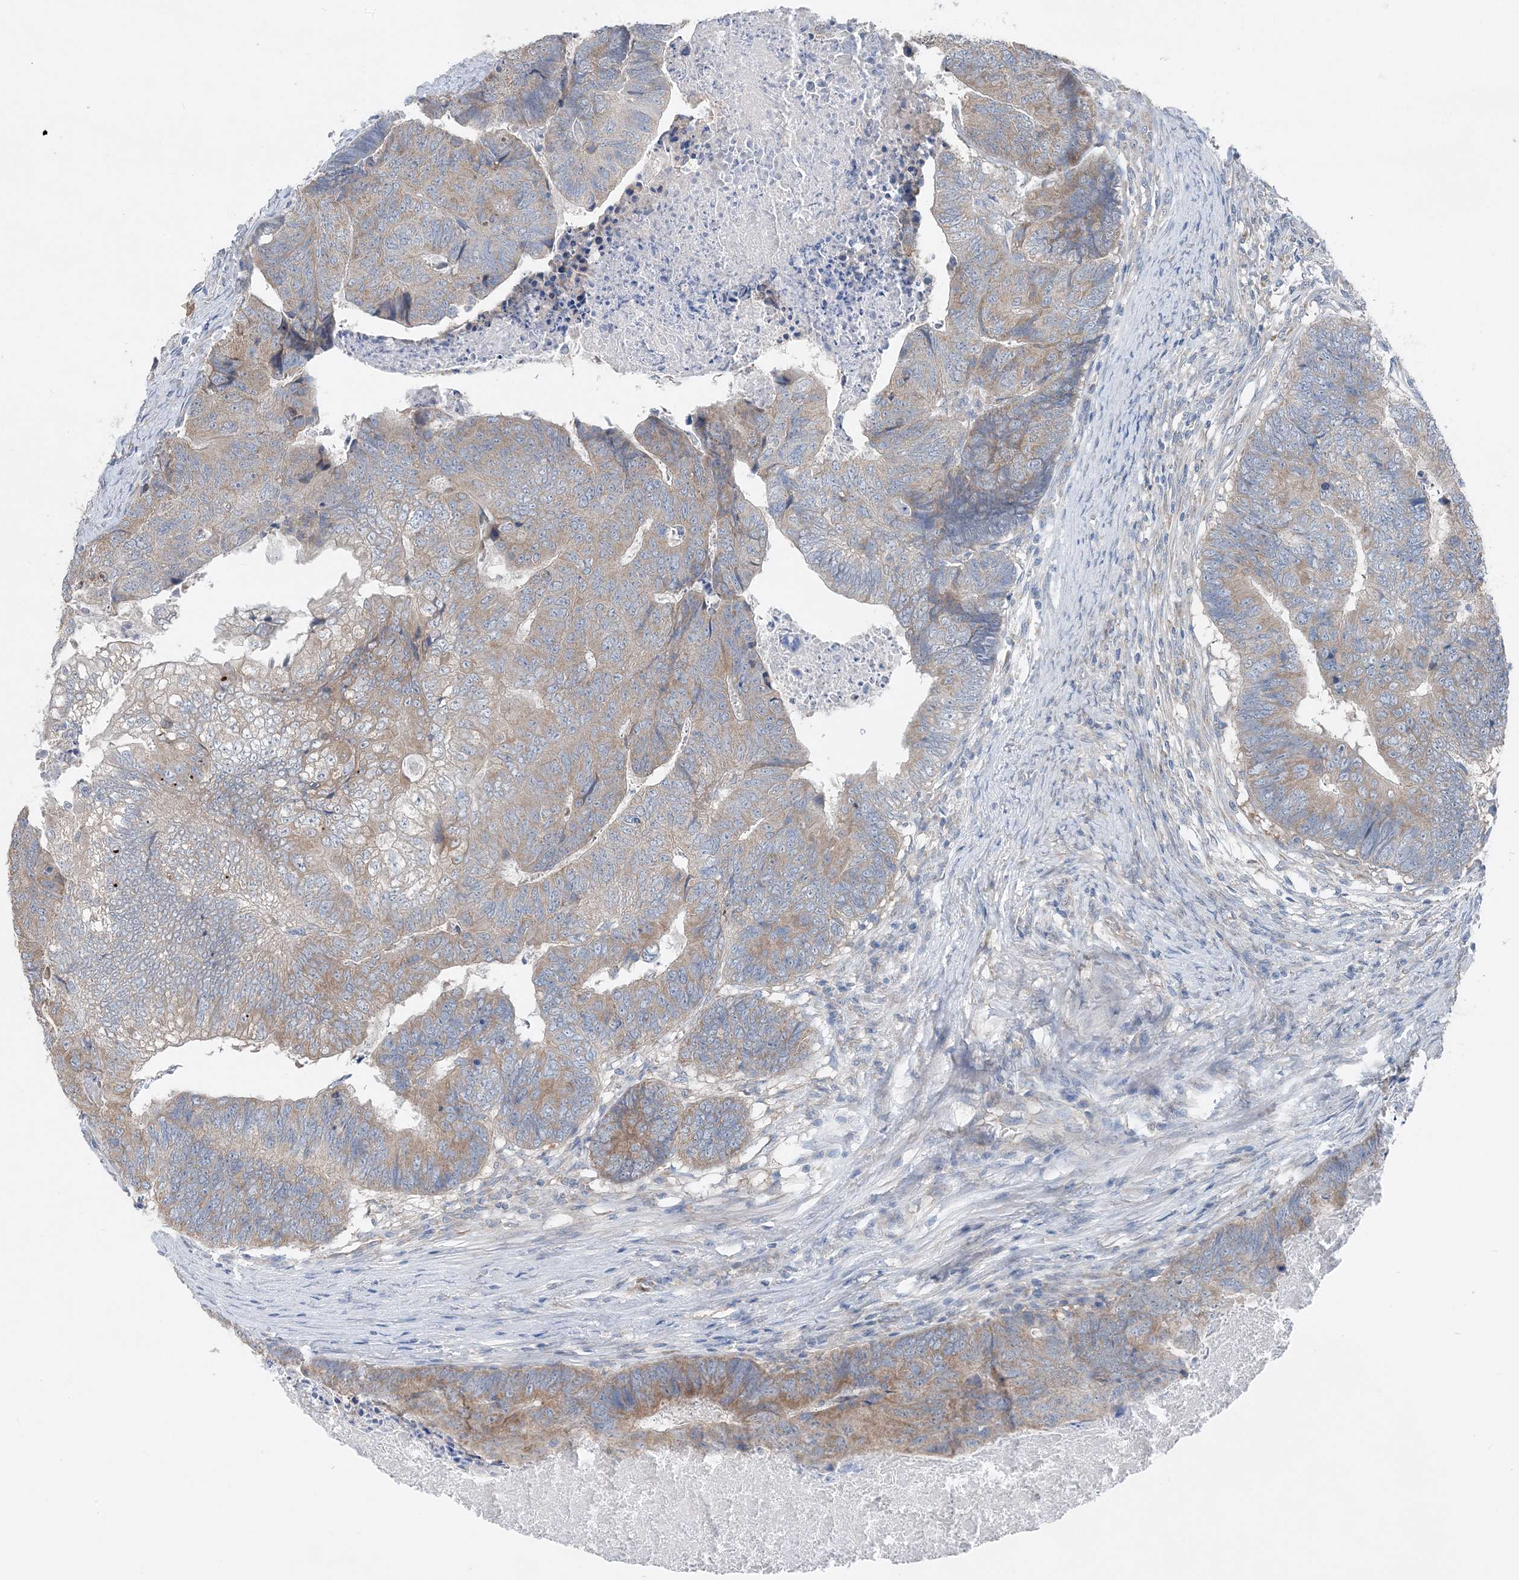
{"staining": {"intensity": "weak", "quantity": "25%-75%", "location": "cytoplasmic/membranous"}, "tissue": "colorectal cancer", "cell_type": "Tumor cells", "image_type": "cancer", "snomed": [{"axis": "morphology", "description": "Adenocarcinoma, NOS"}, {"axis": "topography", "description": "Colon"}], "caption": "This micrograph reveals colorectal cancer stained with immunohistochemistry (IHC) to label a protein in brown. The cytoplasmic/membranous of tumor cells show weak positivity for the protein. Nuclei are counter-stained blue.", "gene": "DHX30", "patient": {"sex": "female", "age": 67}}